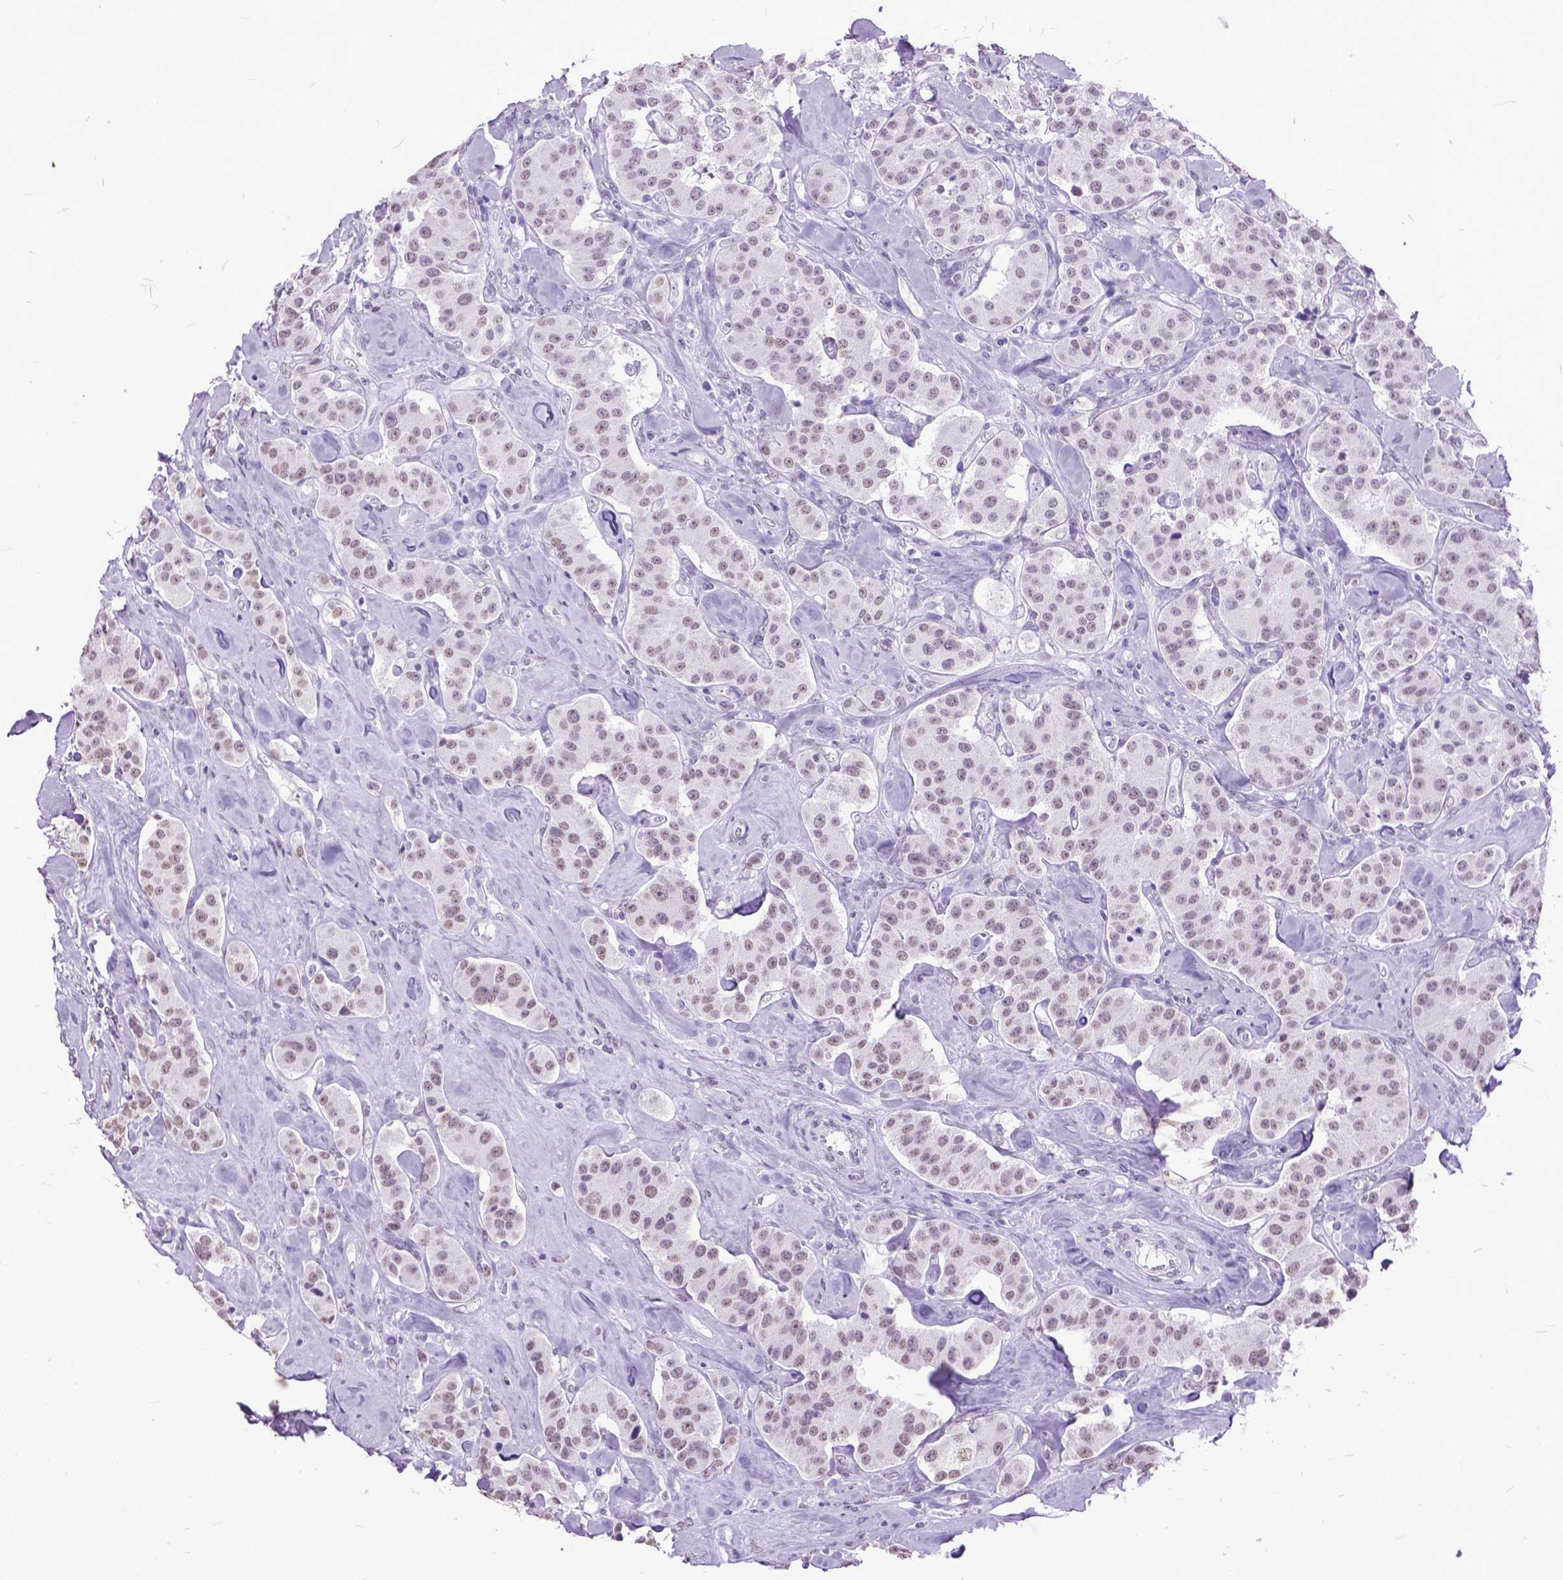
{"staining": {"intensity": "weak", "quantity": ">75%", "location": "nuclear"}, "tissue": "carcinoid", "cell_type": "Tumor cells", "image_type": "cancer", "snomed": [{"axis": "morphology", "description": "Carcinoid, malignant, NOS"}, {"axis": "topography", "description": "Pancreas"}], "caption": "A high-resolution histopathology image shows immunohistochemistry (IHC) staining of carcinoid, which displays weak nuclear positivity in approximately >75% of tumor cells.", "gene": "MARCHF10", "patient": {"sex": "male", "age": 41}}